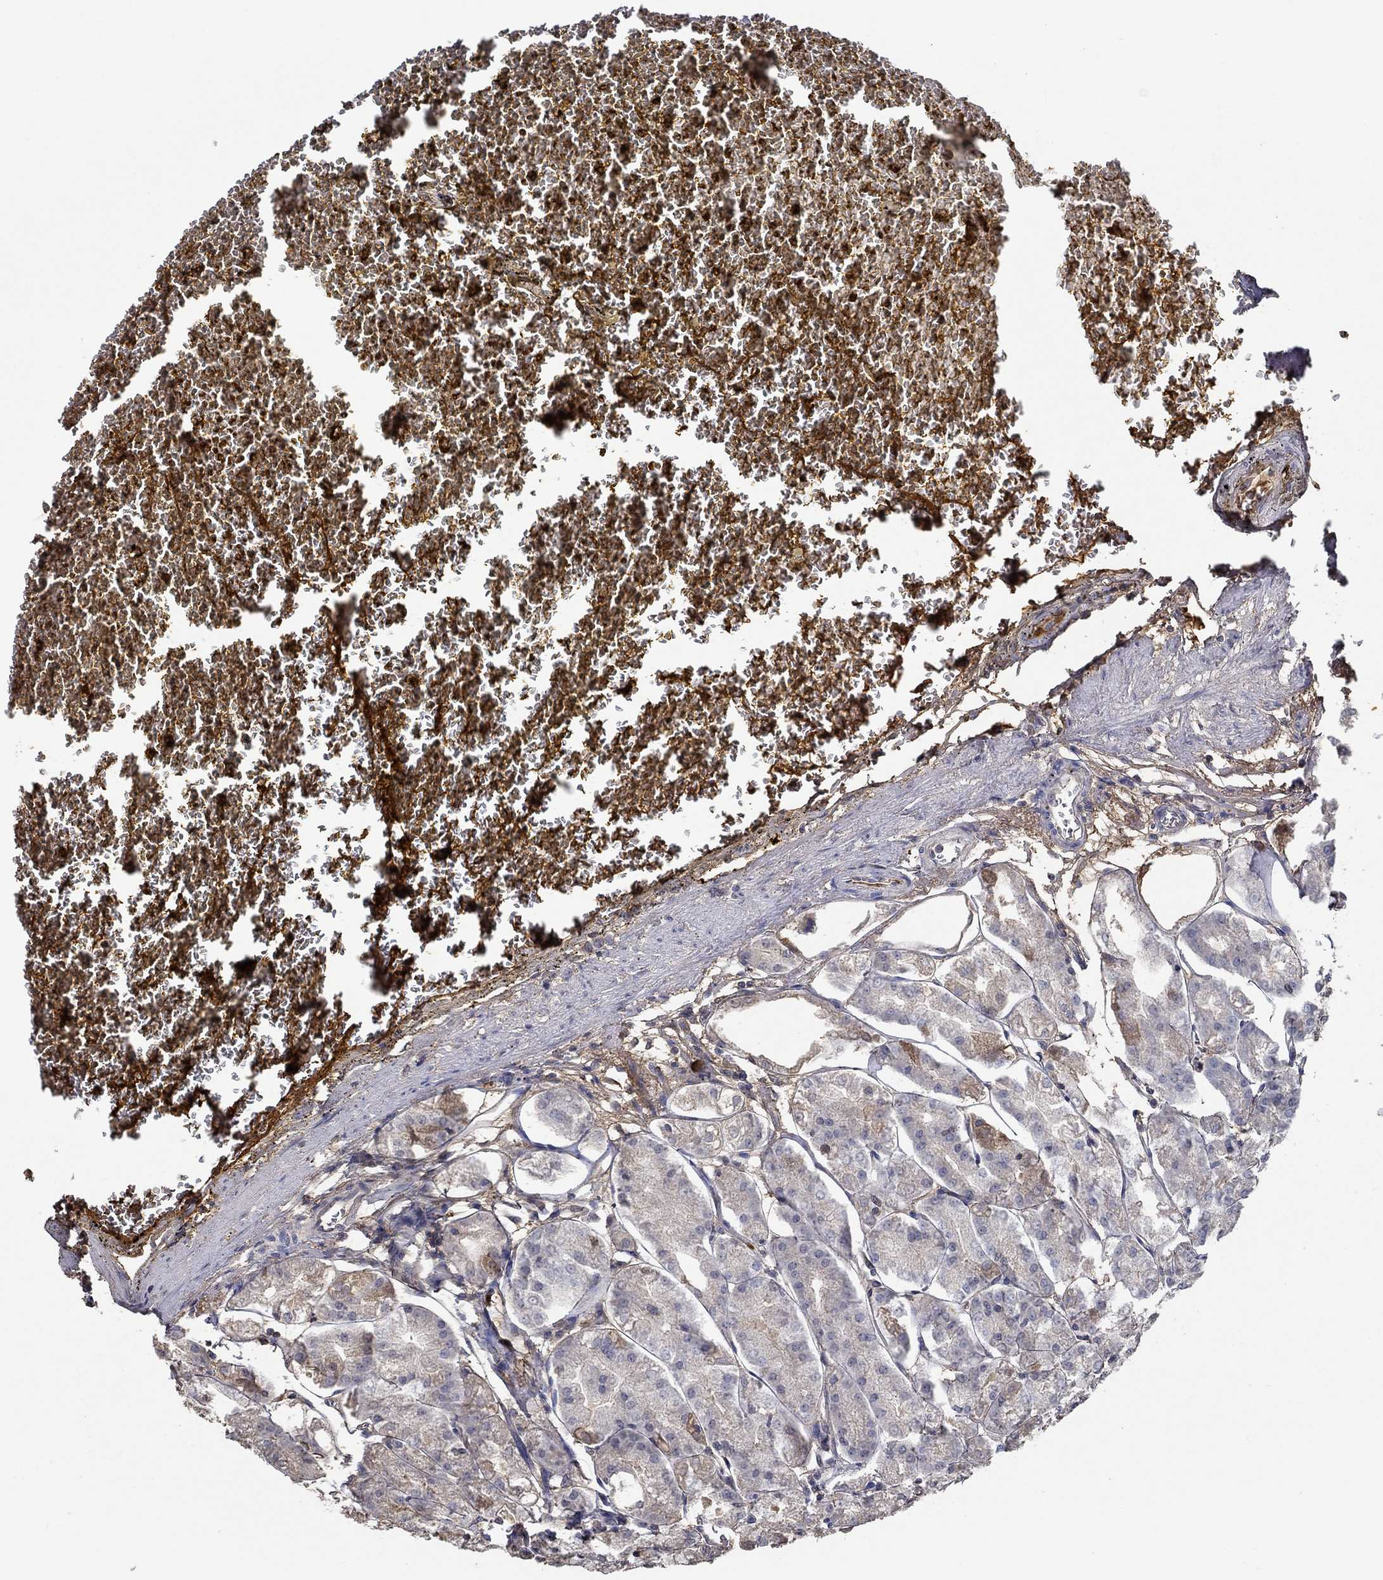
{"staining": {"intensity": "weak", "quantity": "25%-75%", "location": "cytoplasmic/membranous"}, "tissue": "stomach", "cell_type": "Glandular cells", "image_type": "normal", "snomed": [{"axis": "morphology", "description": "Normal tissue, NOS"}, {"axis": "topography", "description": "Stomach, lower"}], "caption": "A photomicrograph of human stomach stained for a protein exhibits weak cytoplasmic/membranous brown staining in glandular cells. The protein of interest is stained brown, and the nuclei are stained in blue (DAB (3,3'-diaminobenzidine) IHC with brightfield microscopy, high magnification).", "gene": "IL10", "patient": {"sex": "male", "age": 71}}